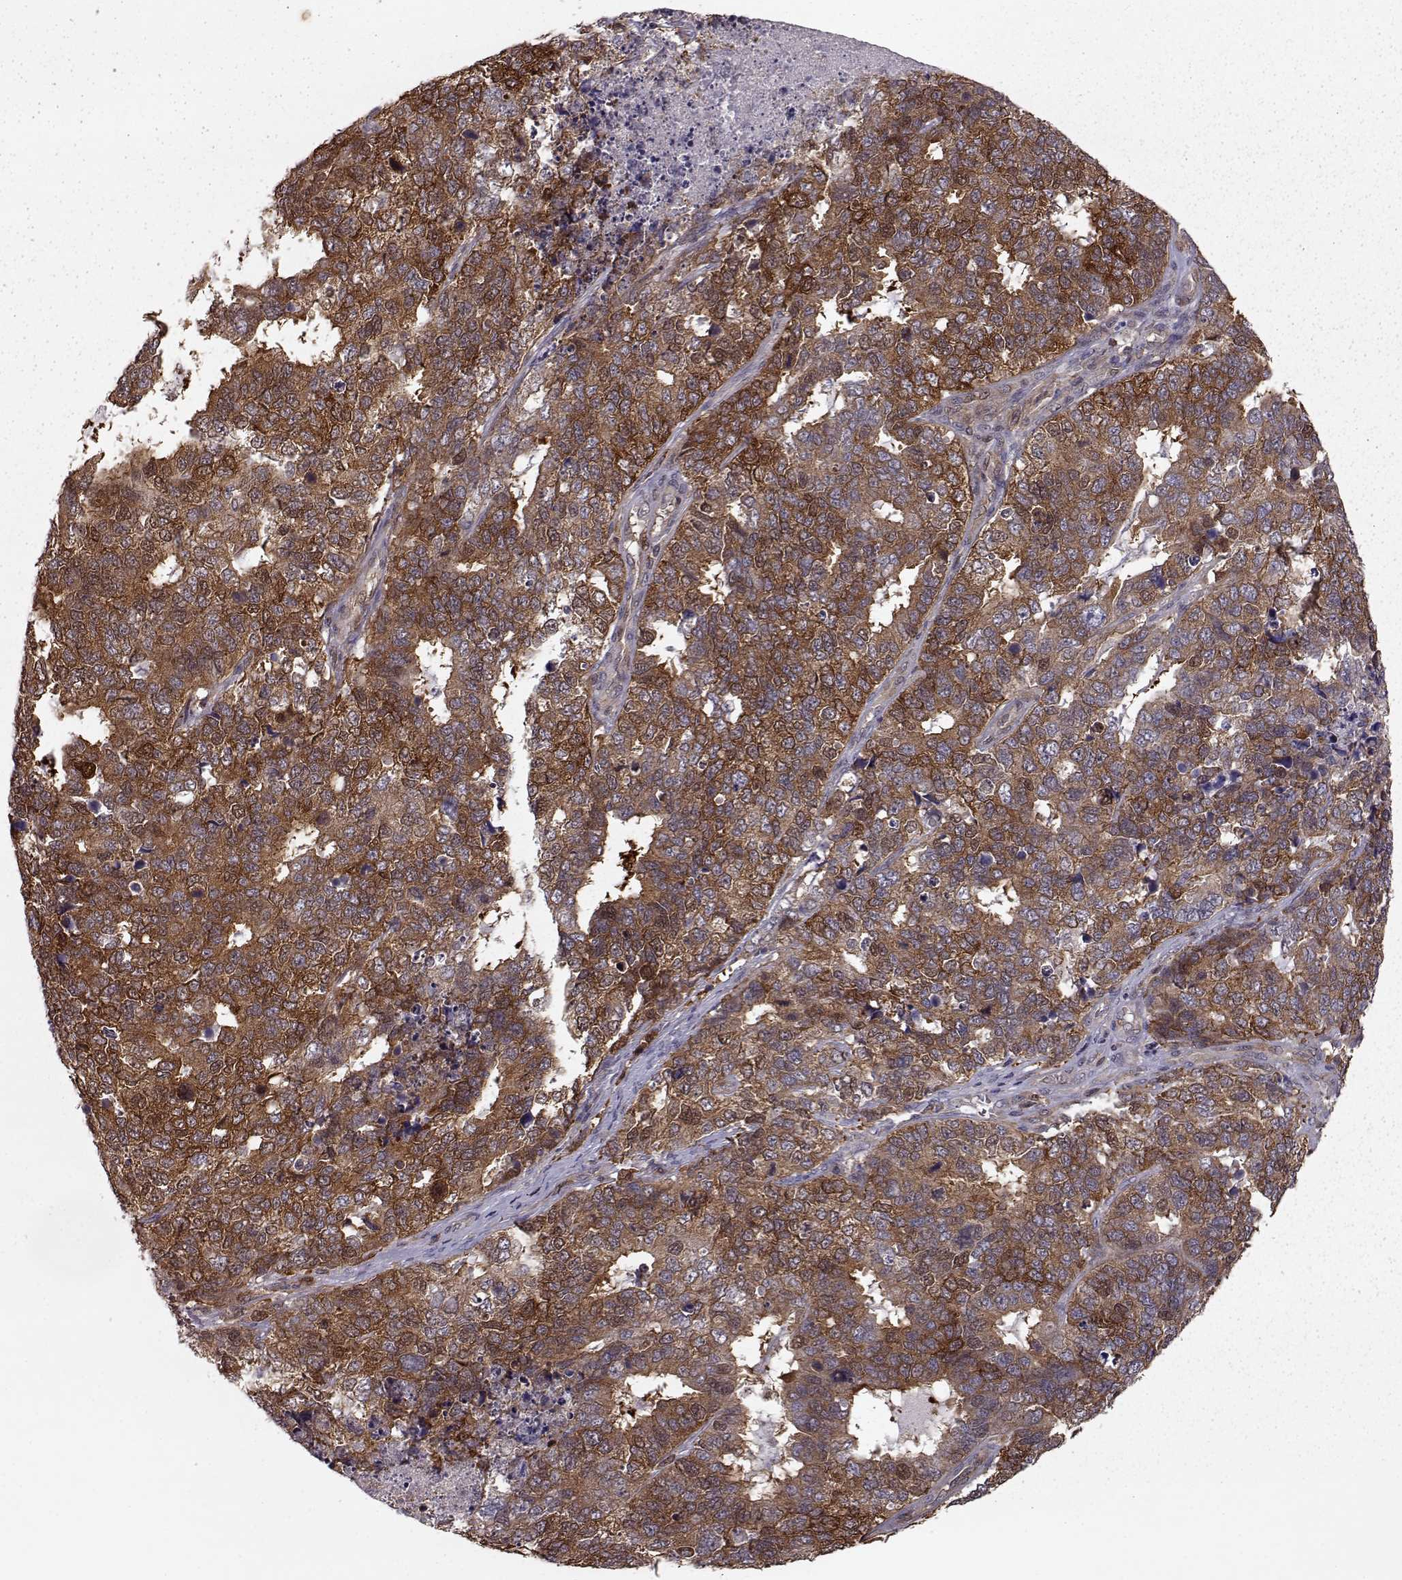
{"staining": {"intensity": "strong", "quantity": ">75%", "location": "cytoplasmic/membranous"}, "tissue": "cervical cancer", "cell_type": "Tumor cells", "image_type": "cancer", "snomed": [{"axis": "morphology", "description": "Squamous cell carcinoma, NOS"}, {"axis": "topography", "description": "Cervix"}], "caption": "Strong cytoplasmic/membranous staining is present in about >75% of tumor cells in squamous cell carcinoma (cervical).", "gene": "RANBP1", "patient": {"sex": "female", "age": 63}}